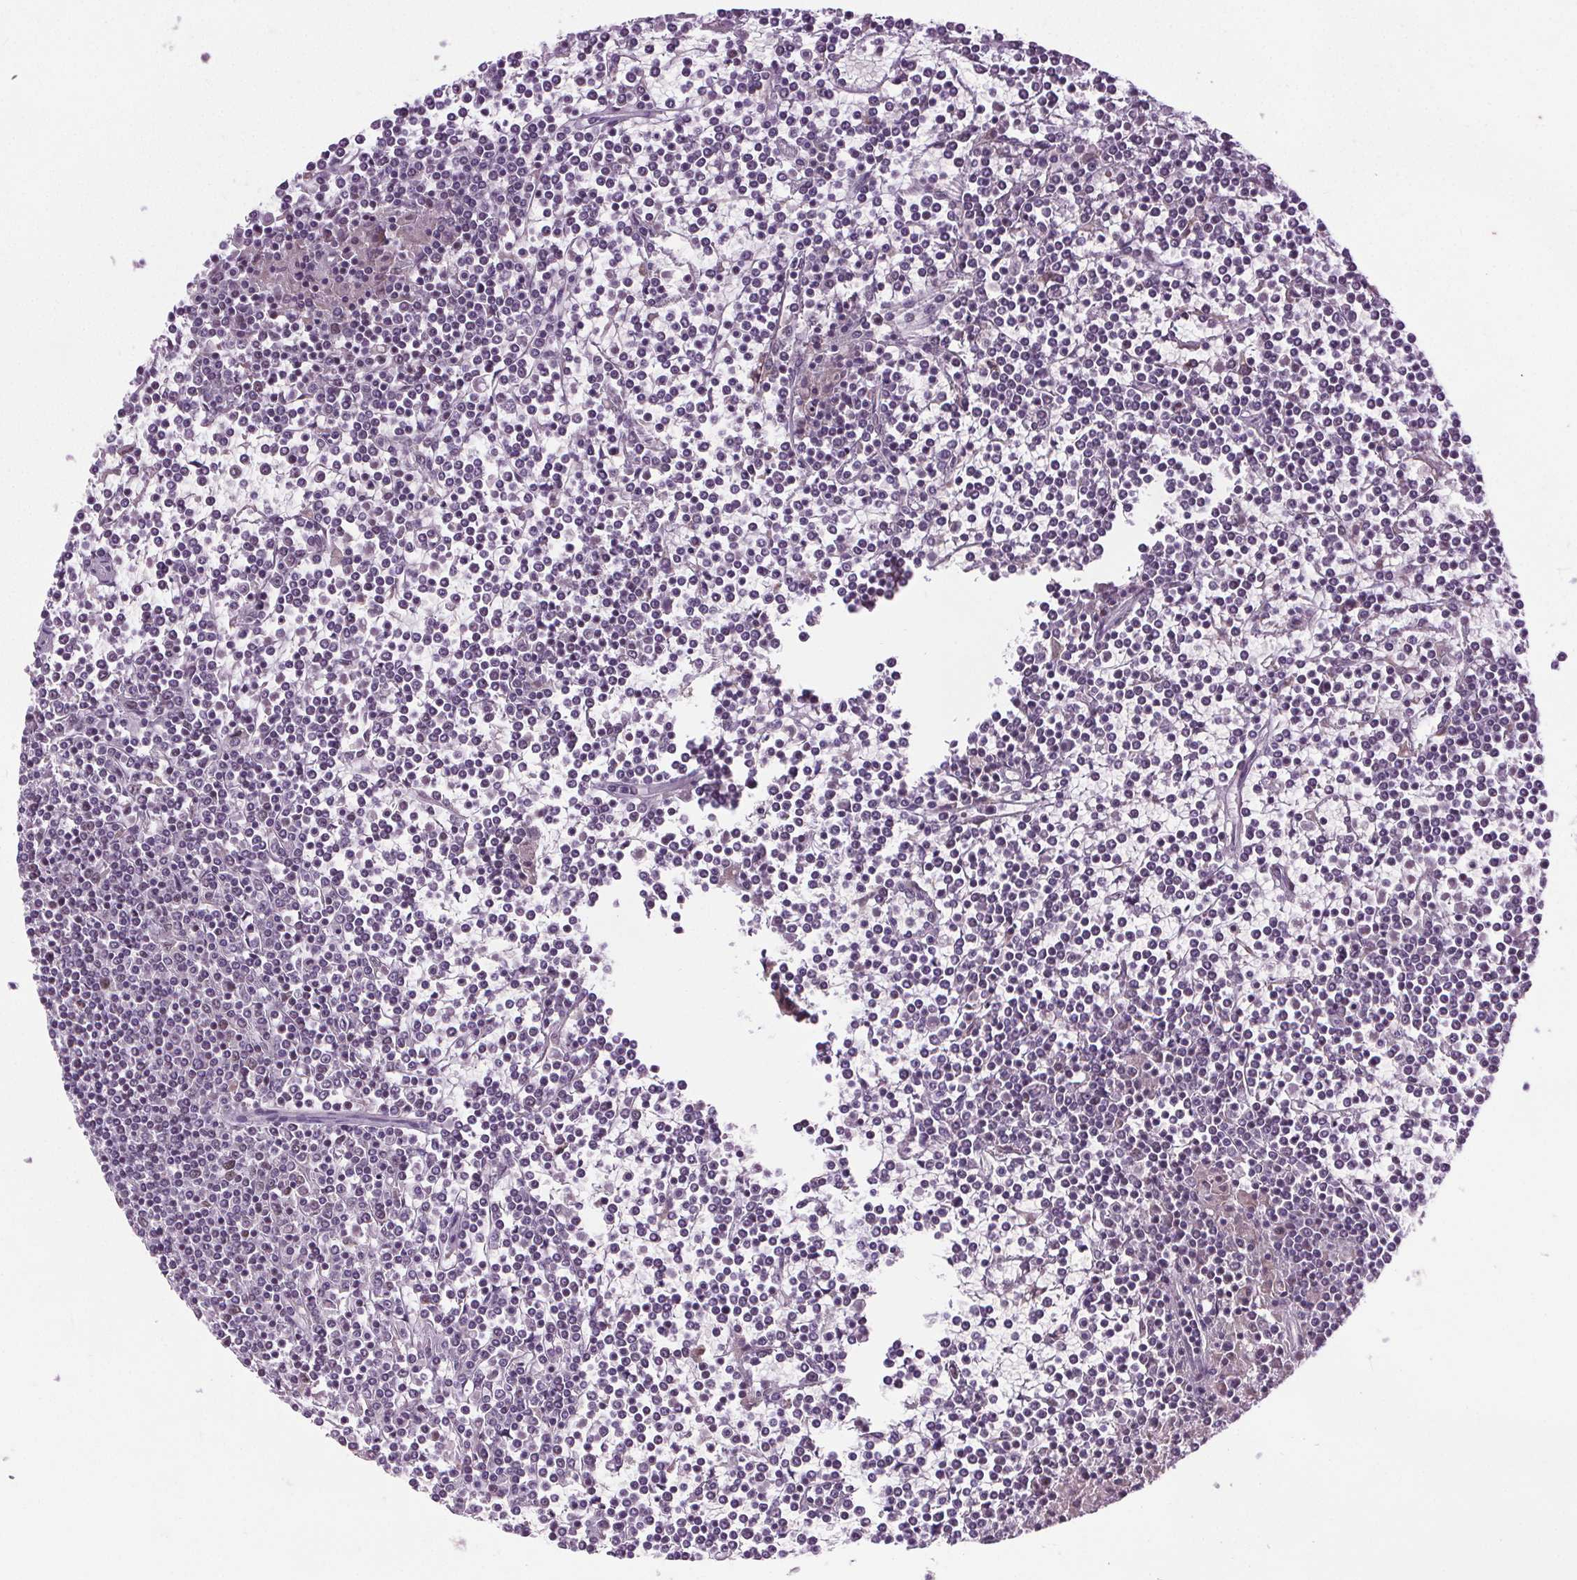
{"staining": {"intensity": "negative", "quantity": "none", "location": "none"}, "tissue": "lymphoma", "cell_type": "Tumor cells", "image_type": "cancer", "snomed": [{"axis": "morphology", "description": "Malignant lymphoma, non-Hodgkin's type, Low grade"}, {"axis": "topography", "description": "Spleen"}], "caption": "Immunohistochemistry of malignant lymphoma, non-Hodgkin's type (low-grade) shows no positivity in tumor cells. (Stains: DAB (3,3'-diaminobenzidine) IHC with hematoxylin counter stain, Microscopy: brightfield microscopy at high magnification).", "gene": "MED6", "patient": {"sex": "female", "age": 19}}